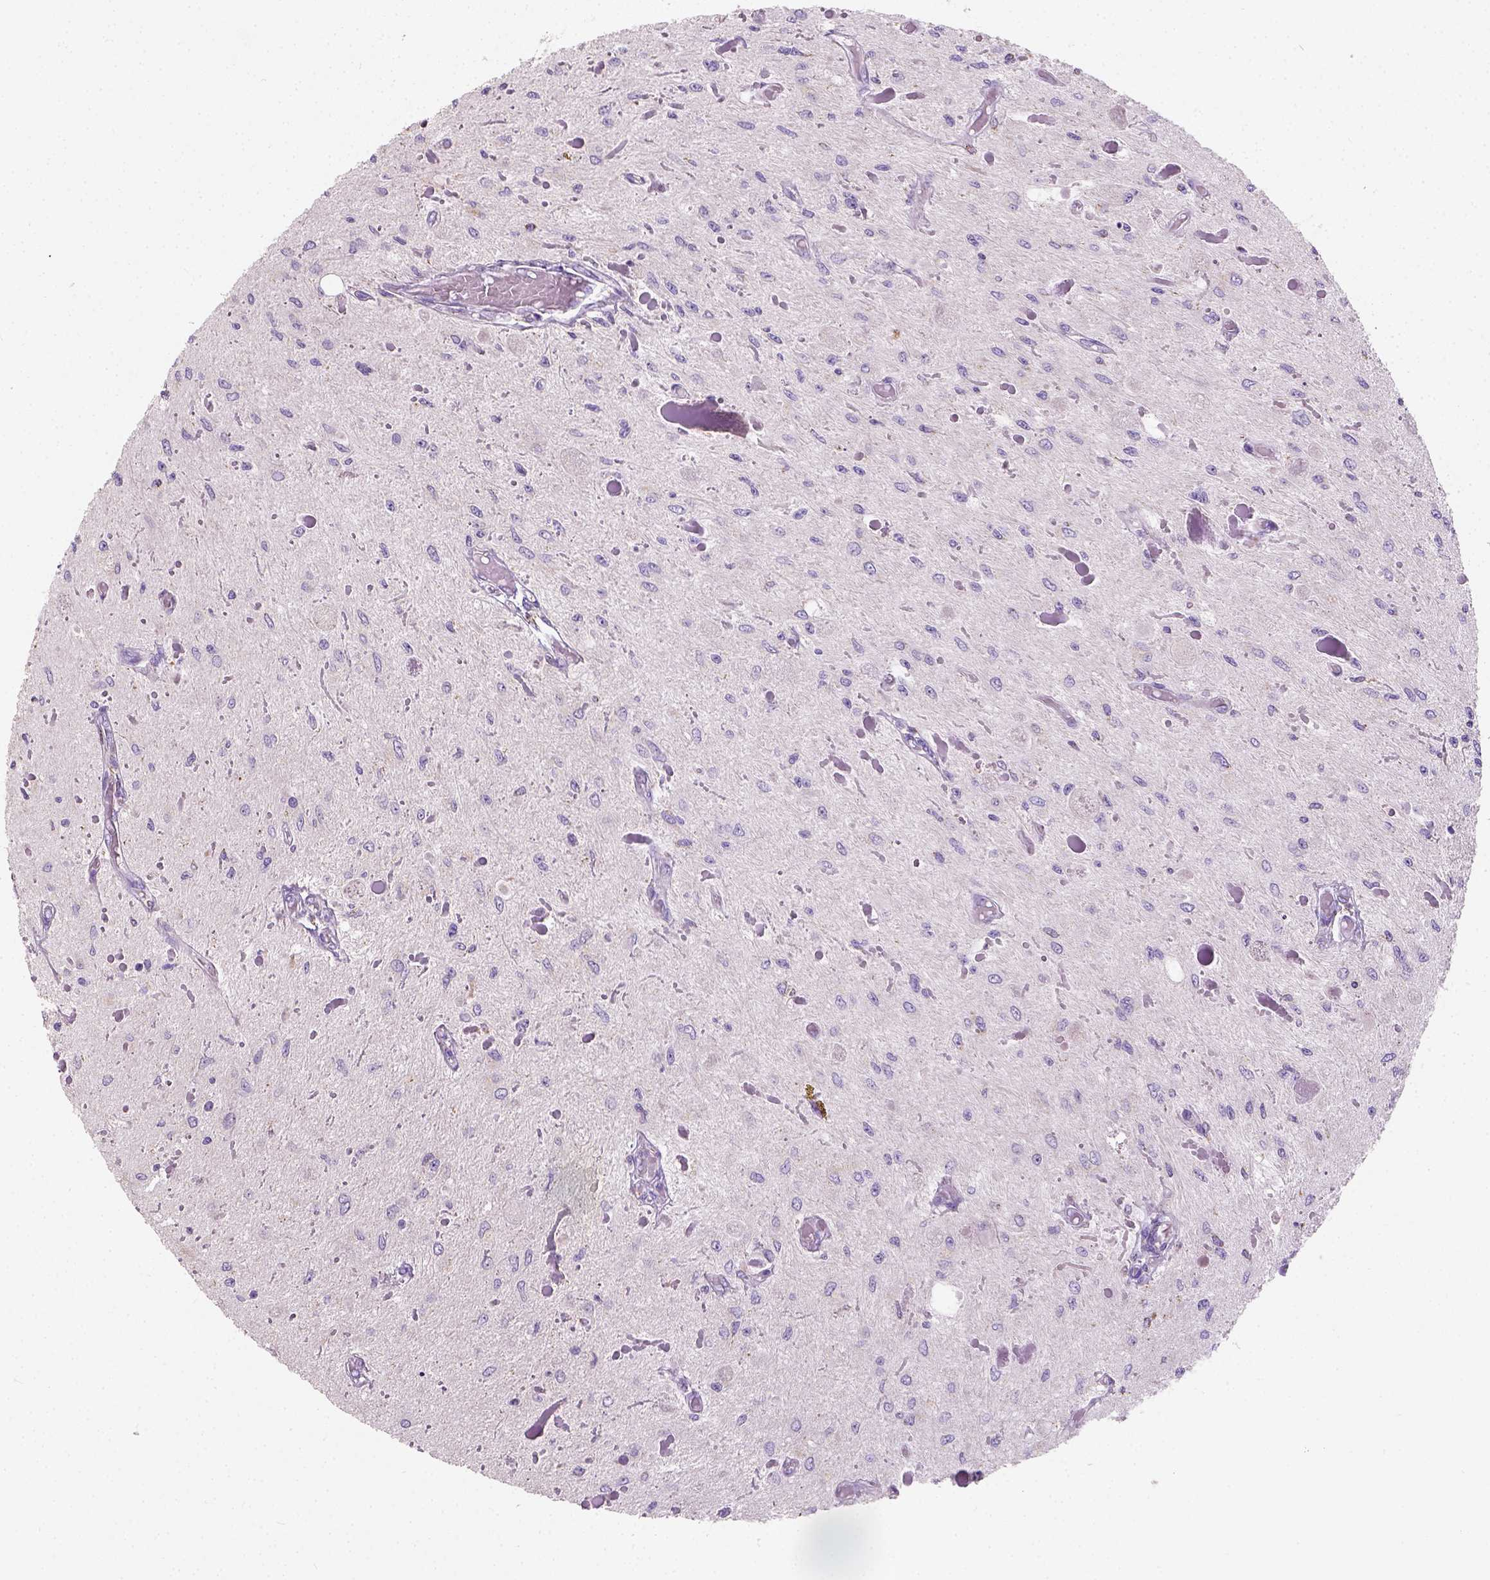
{"staining": {"intensity": "negative", "quantity": "none", "location": "none"}, "tissue": "glioma", "cell_type": "Tumor cells", "image_type": "cancer", "snomed": [{"axis": "morphology", "description": "Glioma, malignant, Low grade"}, {"axis": "topography", "description": "Cerebellum"}], "caption": "Malignant low-grade glioma was stained to show a protein in brown. There is no significant expression in tumor cells.", "gene": "CHODL", "patient": {"sex": "female", "age": 14}}